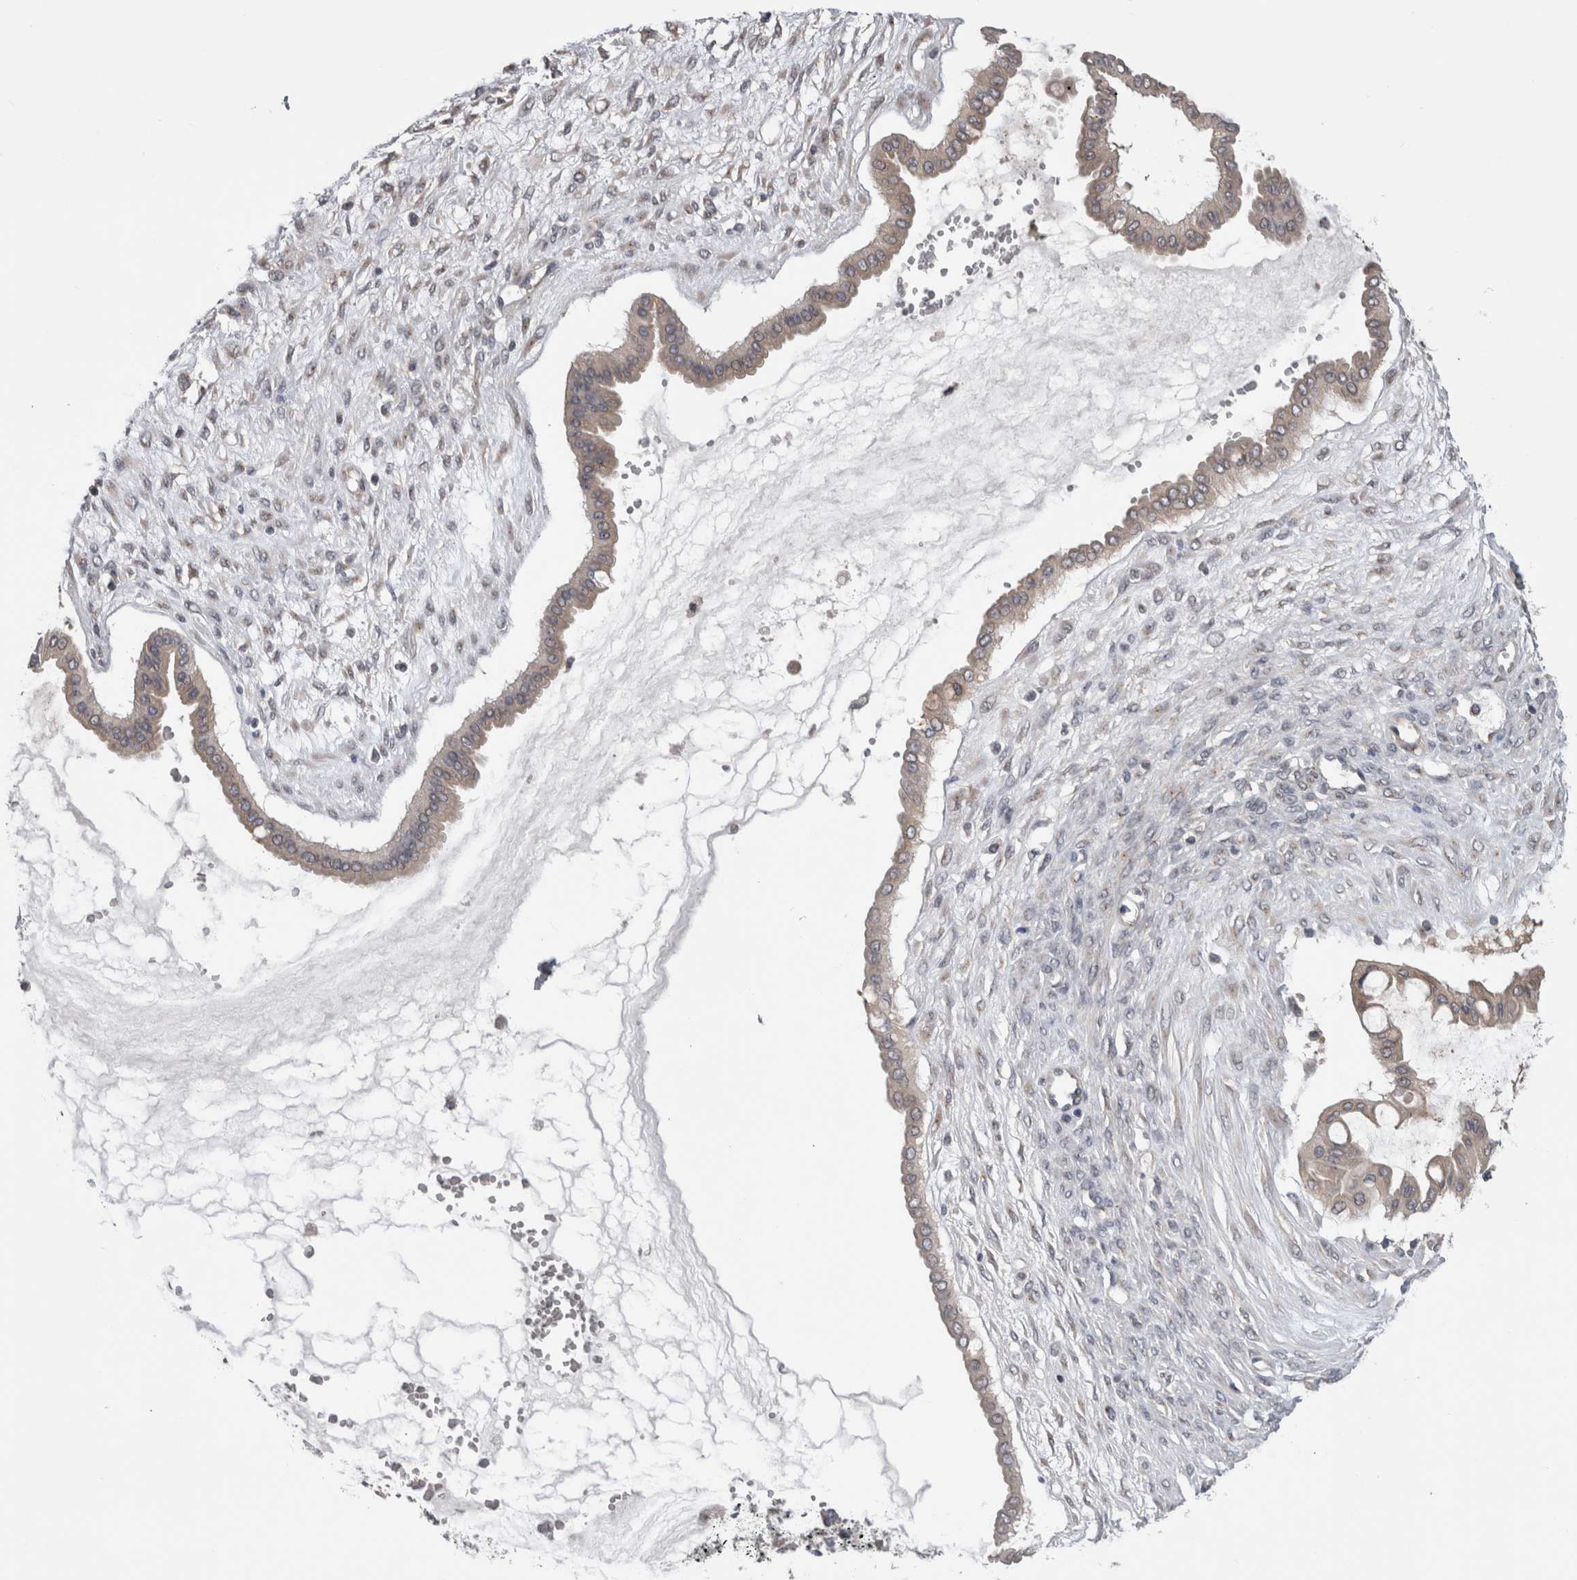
{"staining": {"intensity": "weak", "quantity": "25%-75%", "location": "cytoplasmic/membranous"}, "tissue": "ovarian cancer", "cell_type": "Tumor cells", "image_type": "cancer", "snomed": [{"axis": "morphology", "description": "Cystadenocarcinoma, mucinous, NOS"}, {"axis": "topography", "description": "Ovary"}], "caption": "Protein analysis of ovarian cancer (mucinous cystadenocarcinoma) tissue exhibits weak cytoplasmic/membranous expression in about 25%-75% of tumor cells.", "gene": "DCTN6", "patient": {"sex": "female", "age": 73}}